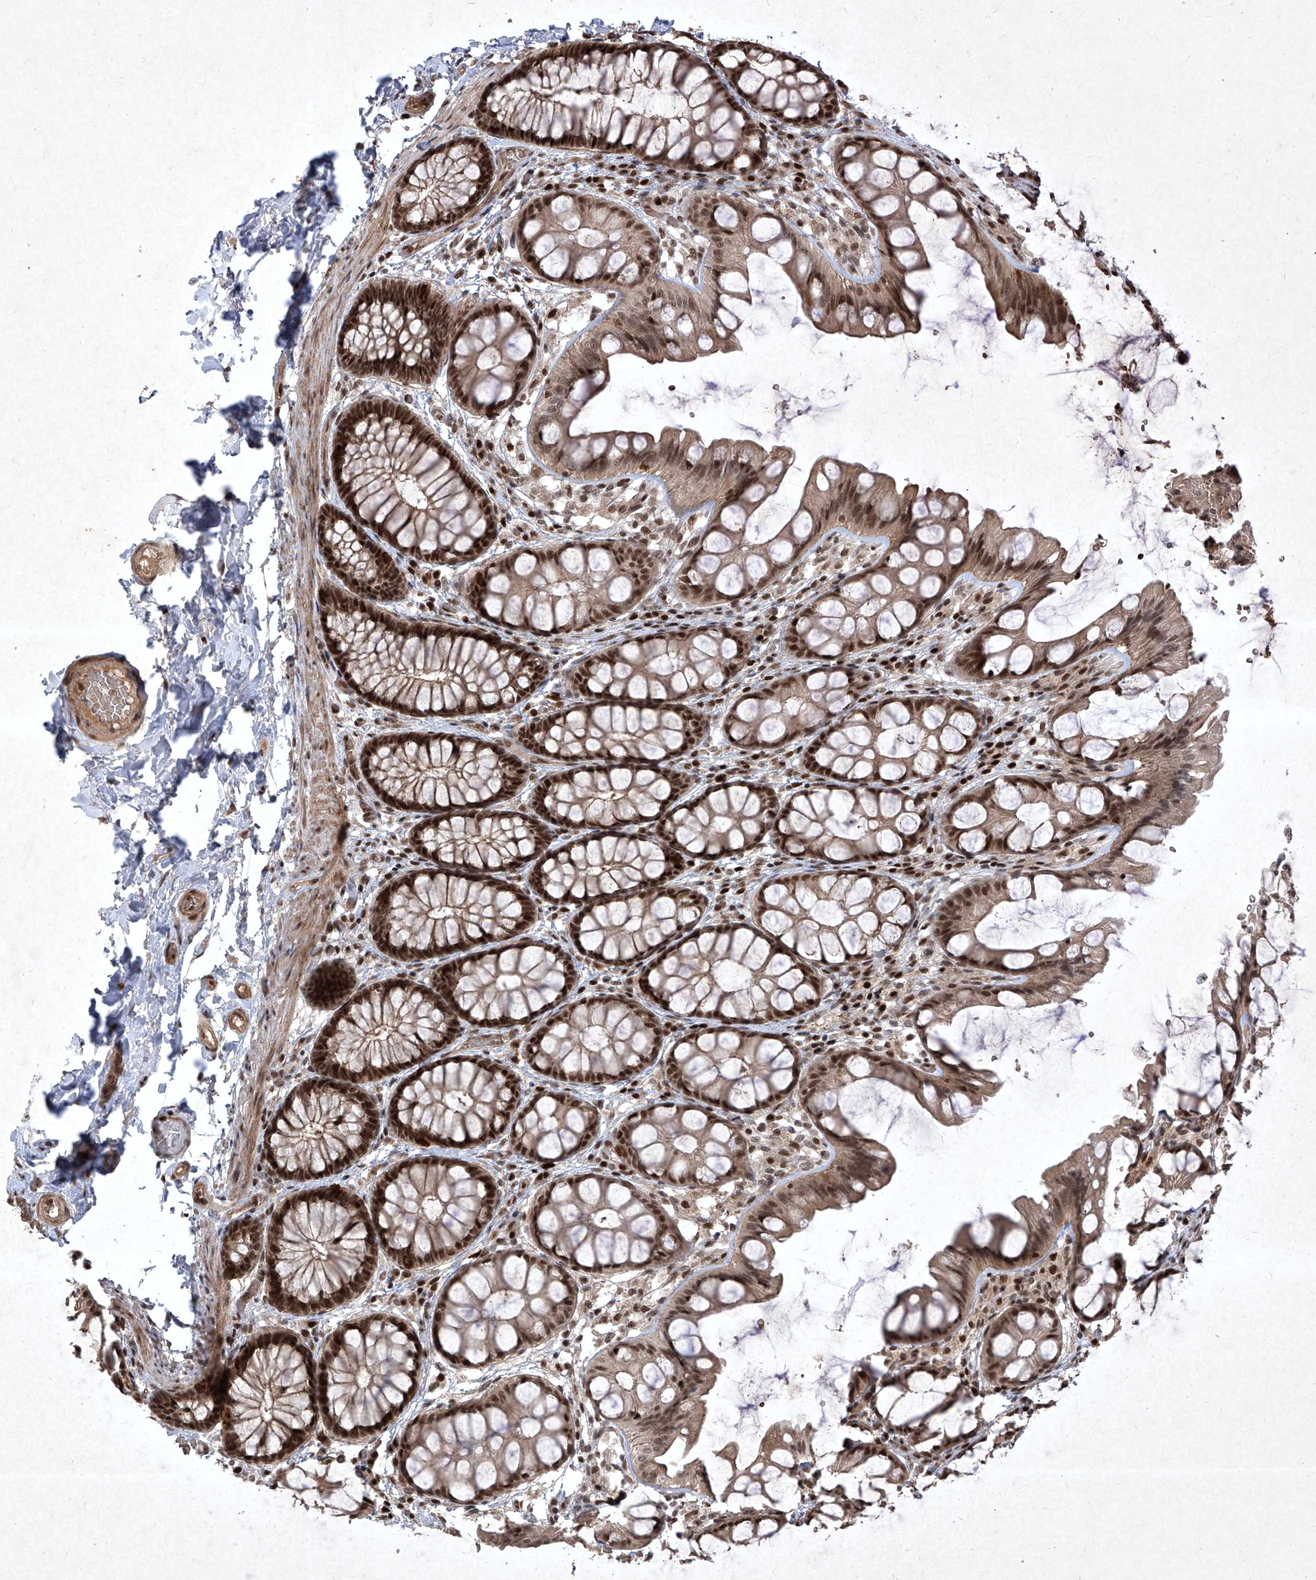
{"staining": {"intensity": "moderate", "quantity": ">75%", "location": "cytoplasmic/membranous"}, "tissue": "colon", "cell_type": "Endothelial cells", "image_type": "normal", "snomed": [{"axis": "morphology", "description": "Normal tissue, NOS"}, {"axis": "topography", "description": "Colon"}], "caption": "Colon was stained to show a protein in brown. There is medium levels of moderate cytoplasmic/membranous expression in approximately >75% of endothelial cells. Nuclei are stained in blue.", "gene": "IRF2", "patient": {"sex": "male", "age": 47}}